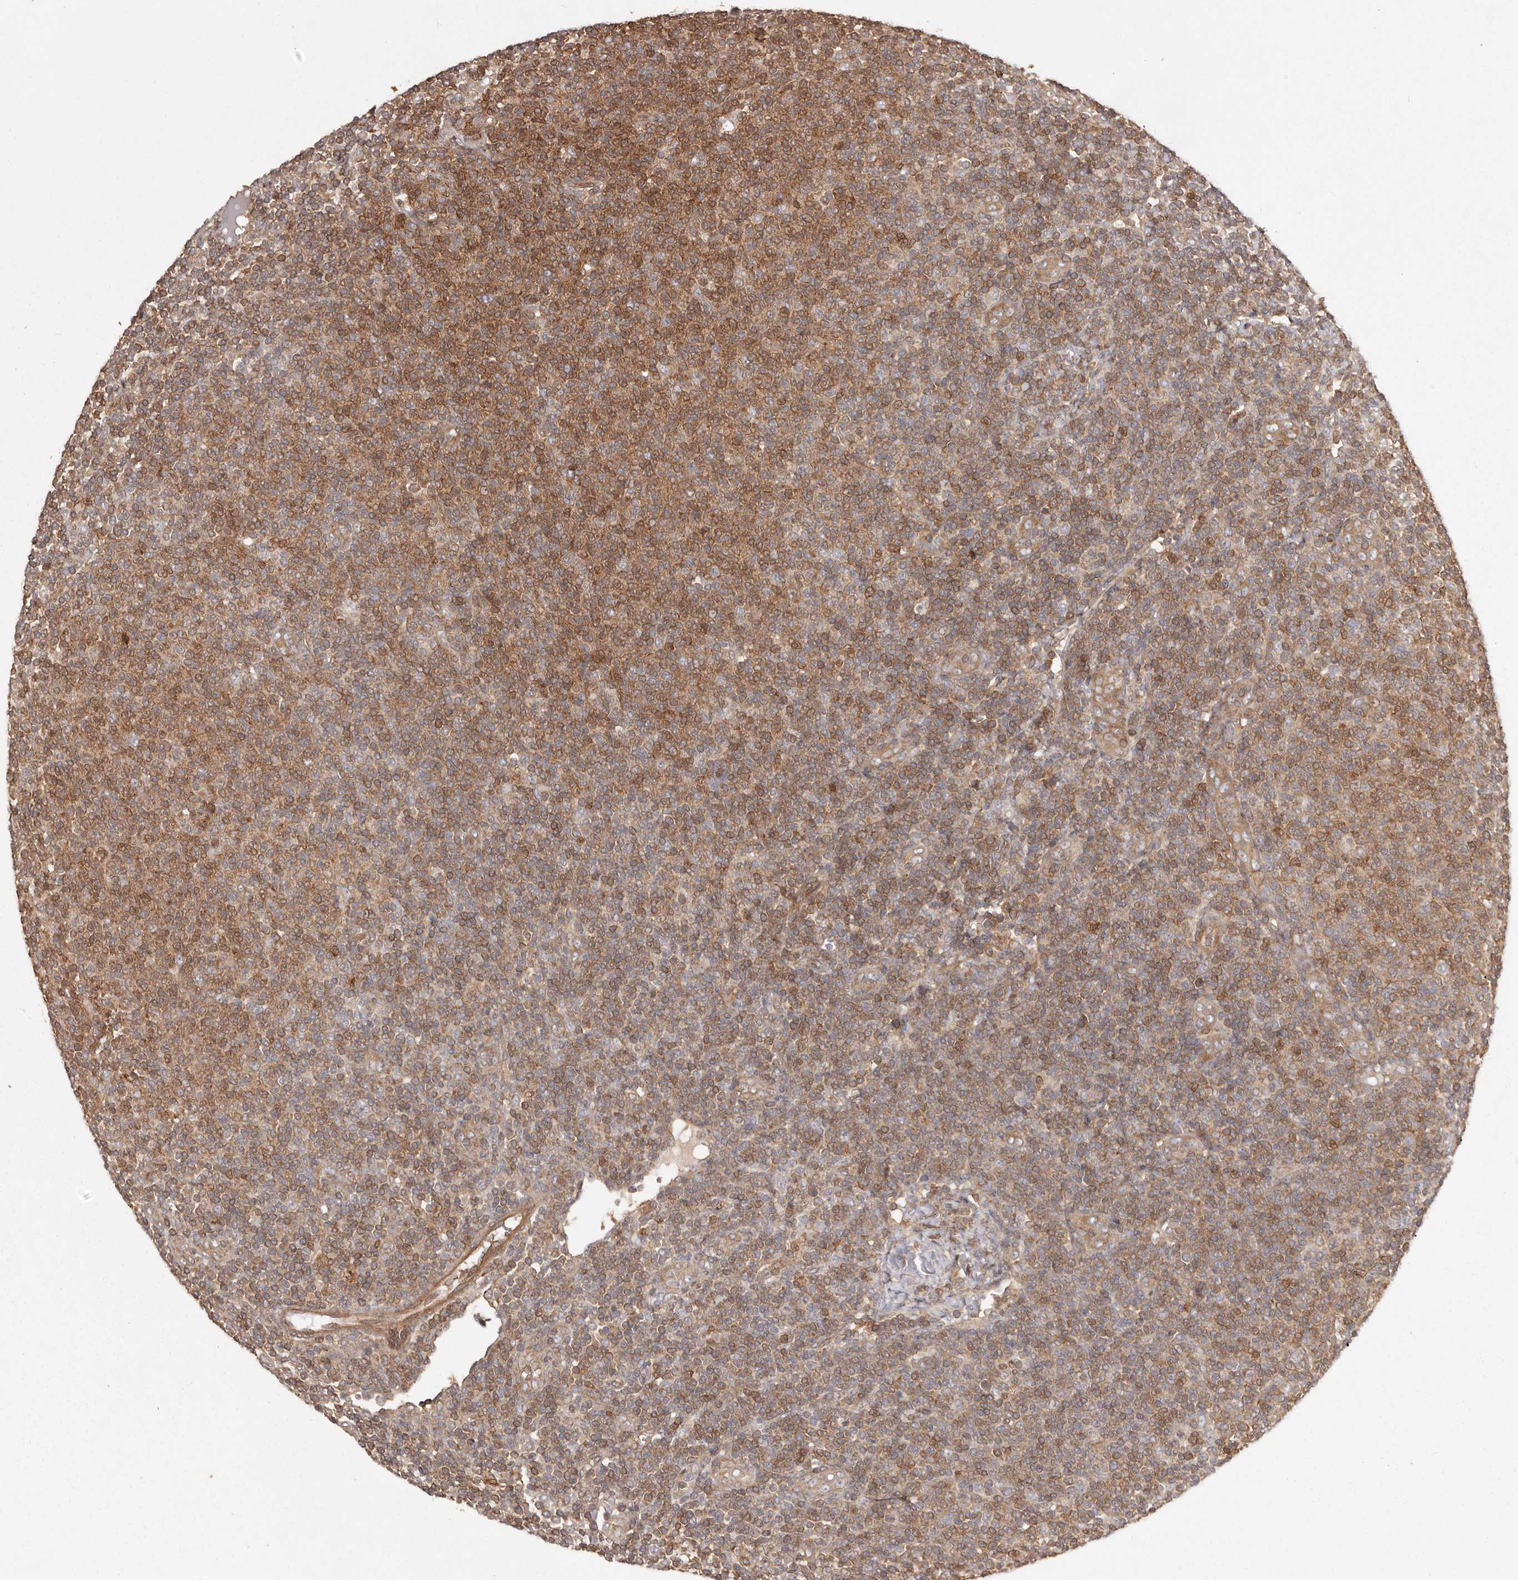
{"staining": {"intensity": "moderate", "quantity": ">75%", "location": "cytoplasmic/membranous"}, "tissue": "lymphoma", "cell_type": "Tumor cells", "image_type": "cancer", "snomed": [{"axis": "morphology", "description": "Malignant lymphoma, non-Hodgkin's type, Low grade"}, {"axis": "topography", "description": "Lymph node"}], "caption": "DAB (3,3'-diaminobenzidine) immunohistochemical staining of human lymphoma reveals moderate cytoplasmic/membranous protein positivity in approximately >75% of tumor cells.", "gene": "NFKBIA", "patient": {"sex": "male", "age": 66}}